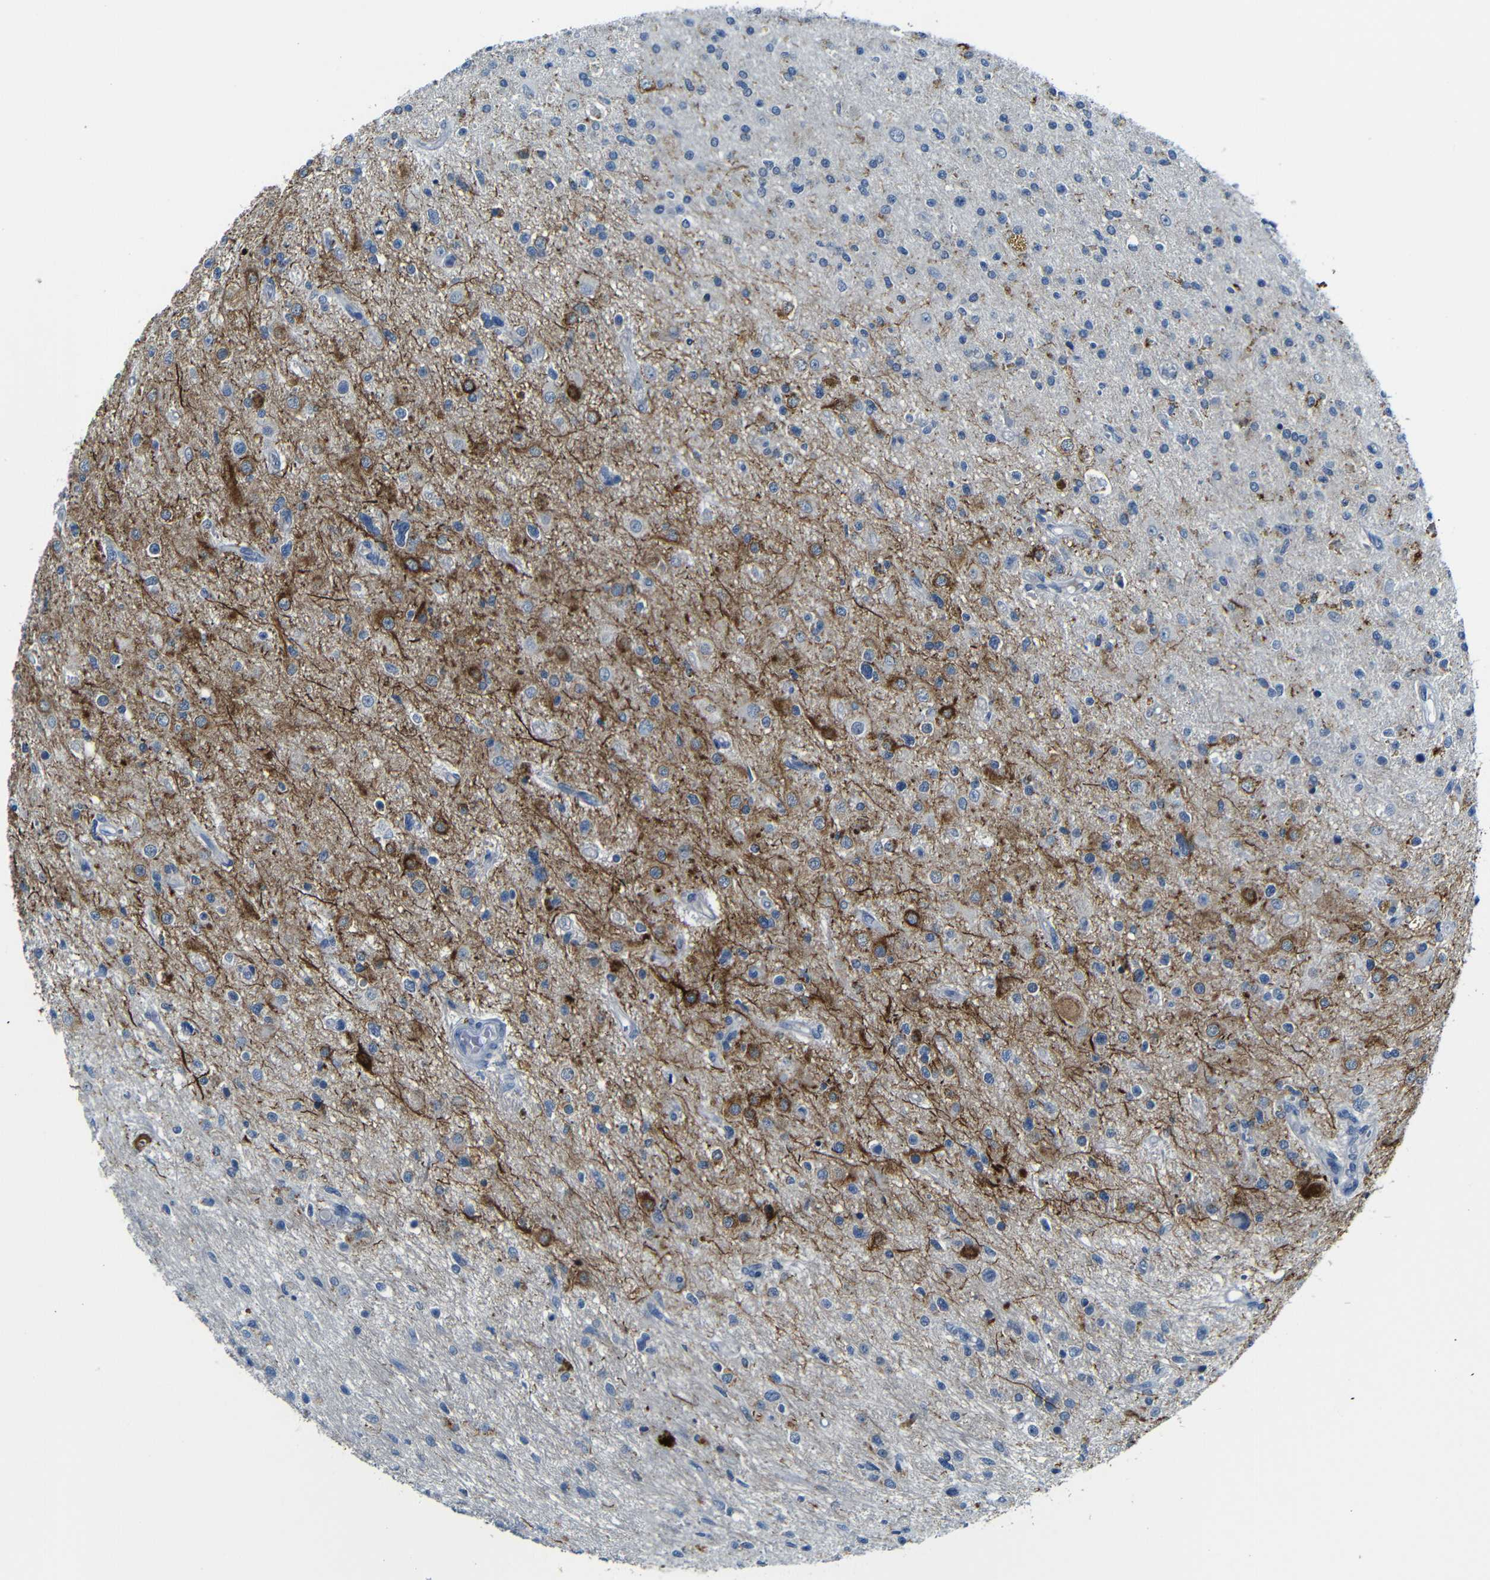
{"staining": {"intensity": "strong", "quantity": "<25%", "location": "cytoplasmic/membranous"}, "tissue": "glioma", "cell_type": "Tumor cells", "image_type": "cancer", "snomed": [{"axis": "morphology", "description": "Glioma, malignant, High grade"}, {"axis": "topography", "description": "Brain"}], "caption": "High-power microscopy captured an IHC micrograph of malignant glioma (high-grade), revealing strong cytoplasmic/membranous positivity in approximately <25% of tumor cells. The protein of interest is shown in brown color, while the nuclei are stained blue.", "gene": "ANK3", "patient": {"sex": "male", "age": 33}}